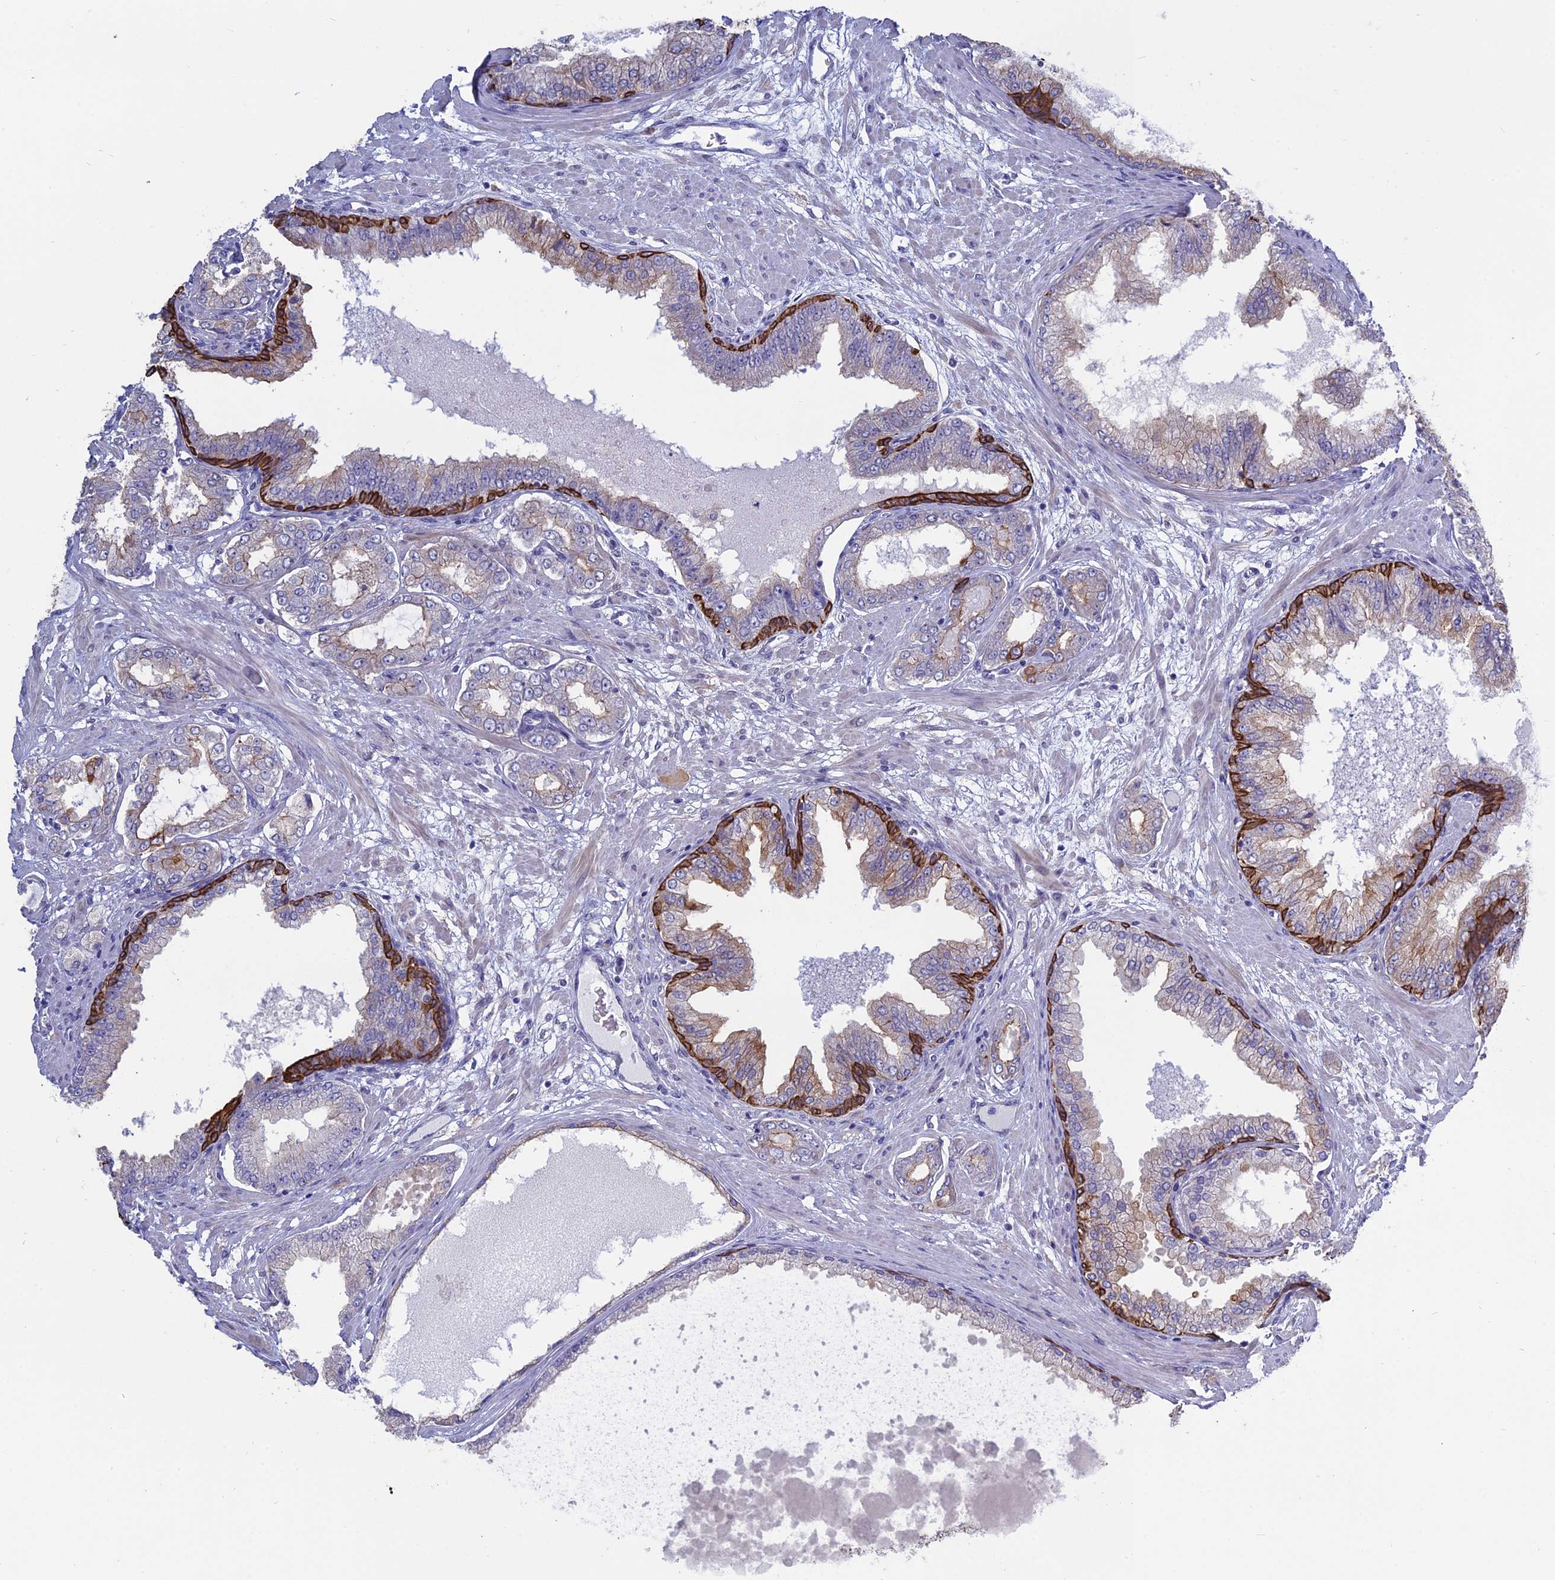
{"staining": {"intensity": "moderate", "quantity": "<25%", "location": "cytoplasmic/membranous"}, "tissue": "prostate cancer", "cell_type": "Tumor cells", "image_type": "cancer", "snomed": [{"axis": "morphology", "description": "Adenocarcinoma, Low grade"}, {"axis": "topography", "description": "Prostate"}], "caption": "Protein expression analysis of prostate adenocarcinoma (low-grade) exhibits moderate cytoplasmic/membranous expression in about <25% of tumor cells. (DAB (3,3'-diaminobenzidine) IHC with brightfield microscopy, high magnification).", "gene": "MYO5B", "patient": {"sex": "male", "age": 63}}